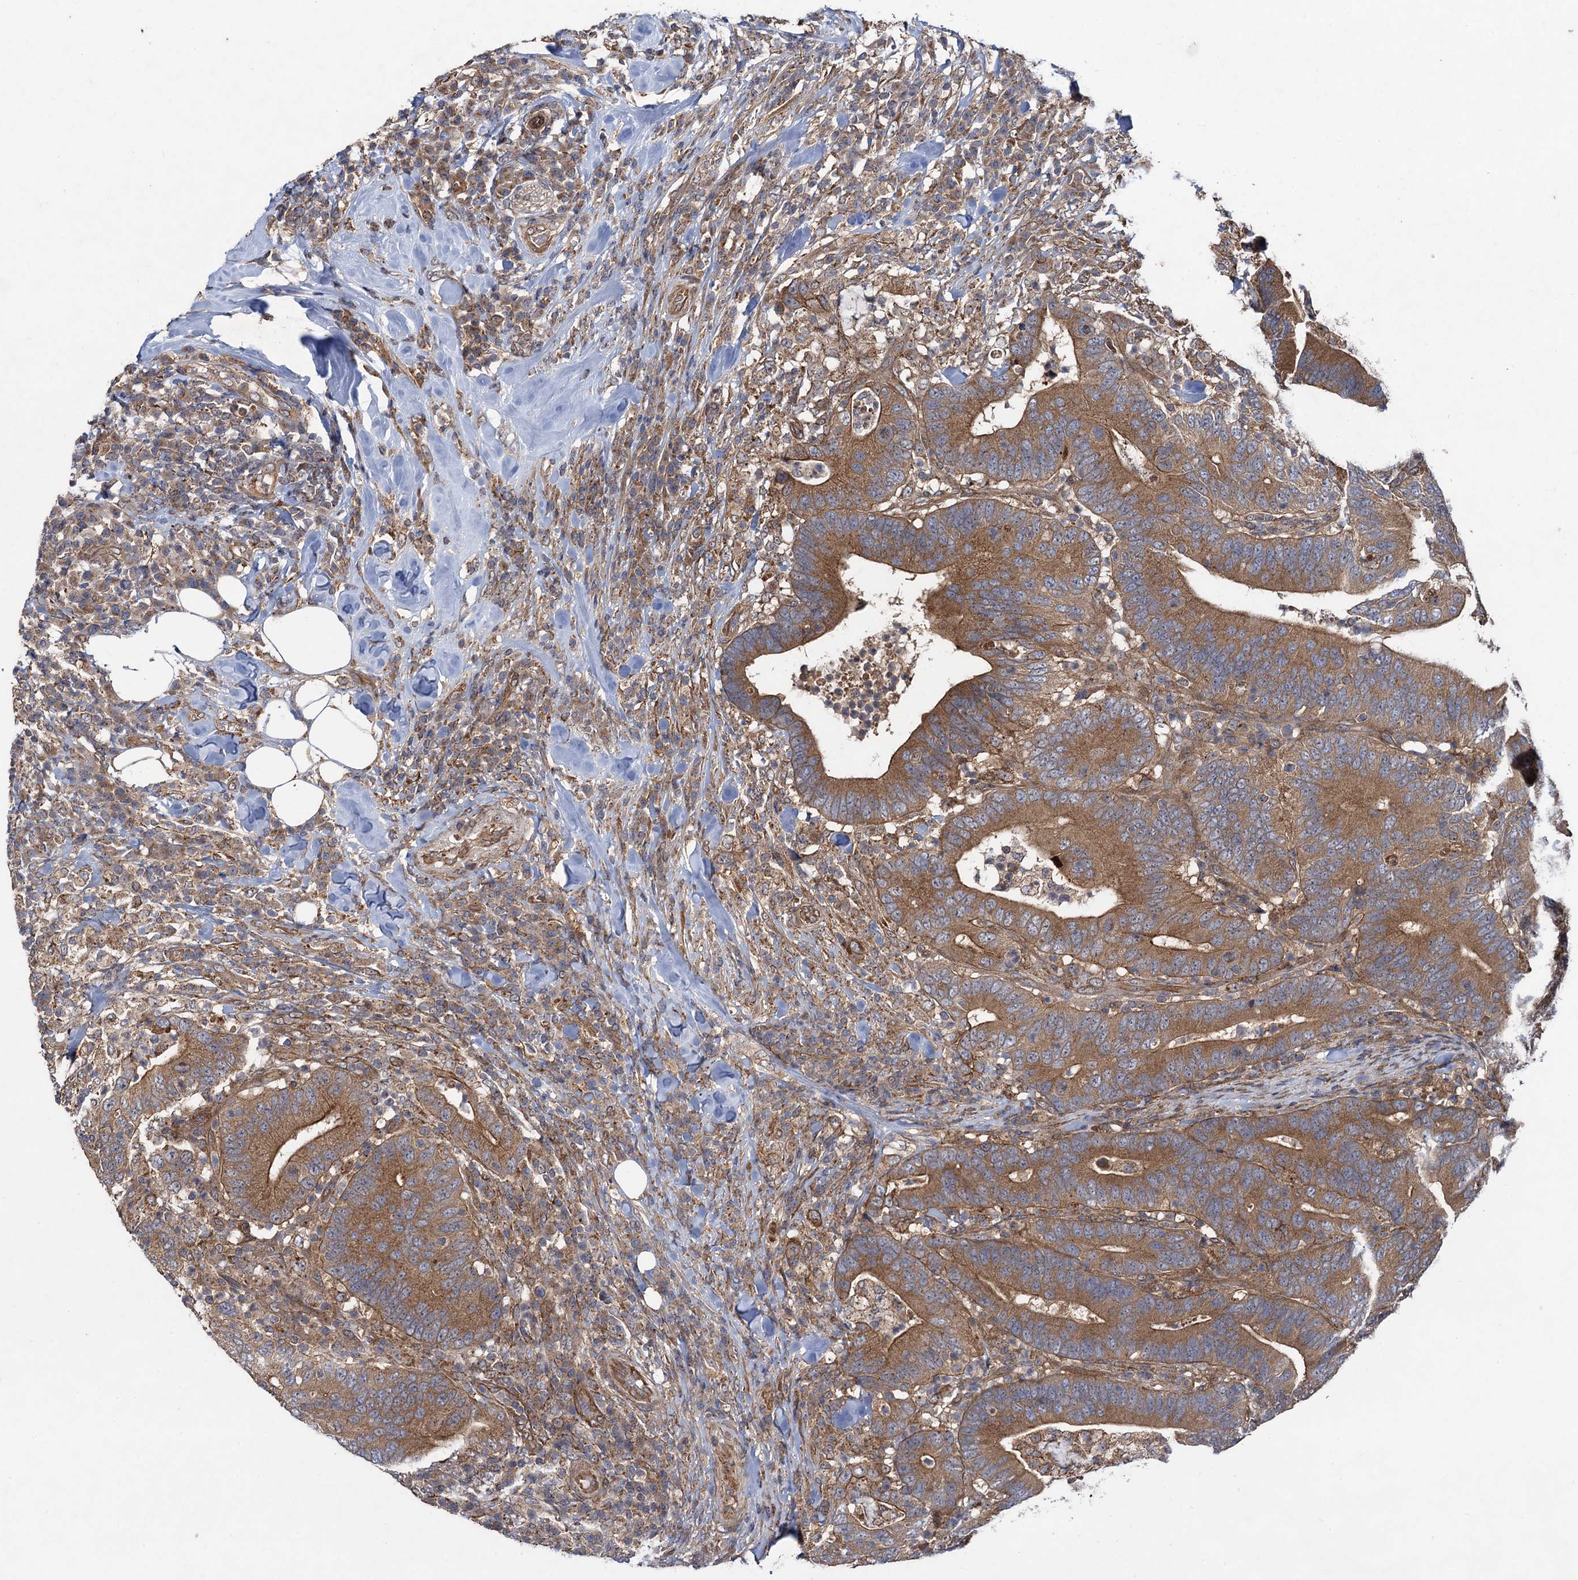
{"staining": {"intensity": "strong", "quantity": ">75%", "location": "cytoplasmic/membranous"}, "tissue": "colorectal cancer", "cell_type": "Tumor cells", "image_type": "cancer", "snomed": [{"axis": "morphology", "description": "Adenocarcinoma, NOS"}, {"axis": "topography", "description": "Colon"}], "caption": "Immunohistochemistry (IHC) photomicrograph of human colorectal cancer stained for a protein (brown), which reveals high levels of strong cytoplasmic/membranous staining in about >75% of tumor cells.", "gene": "HAUS1", "patient": {"sex": "female", "age": 66}}